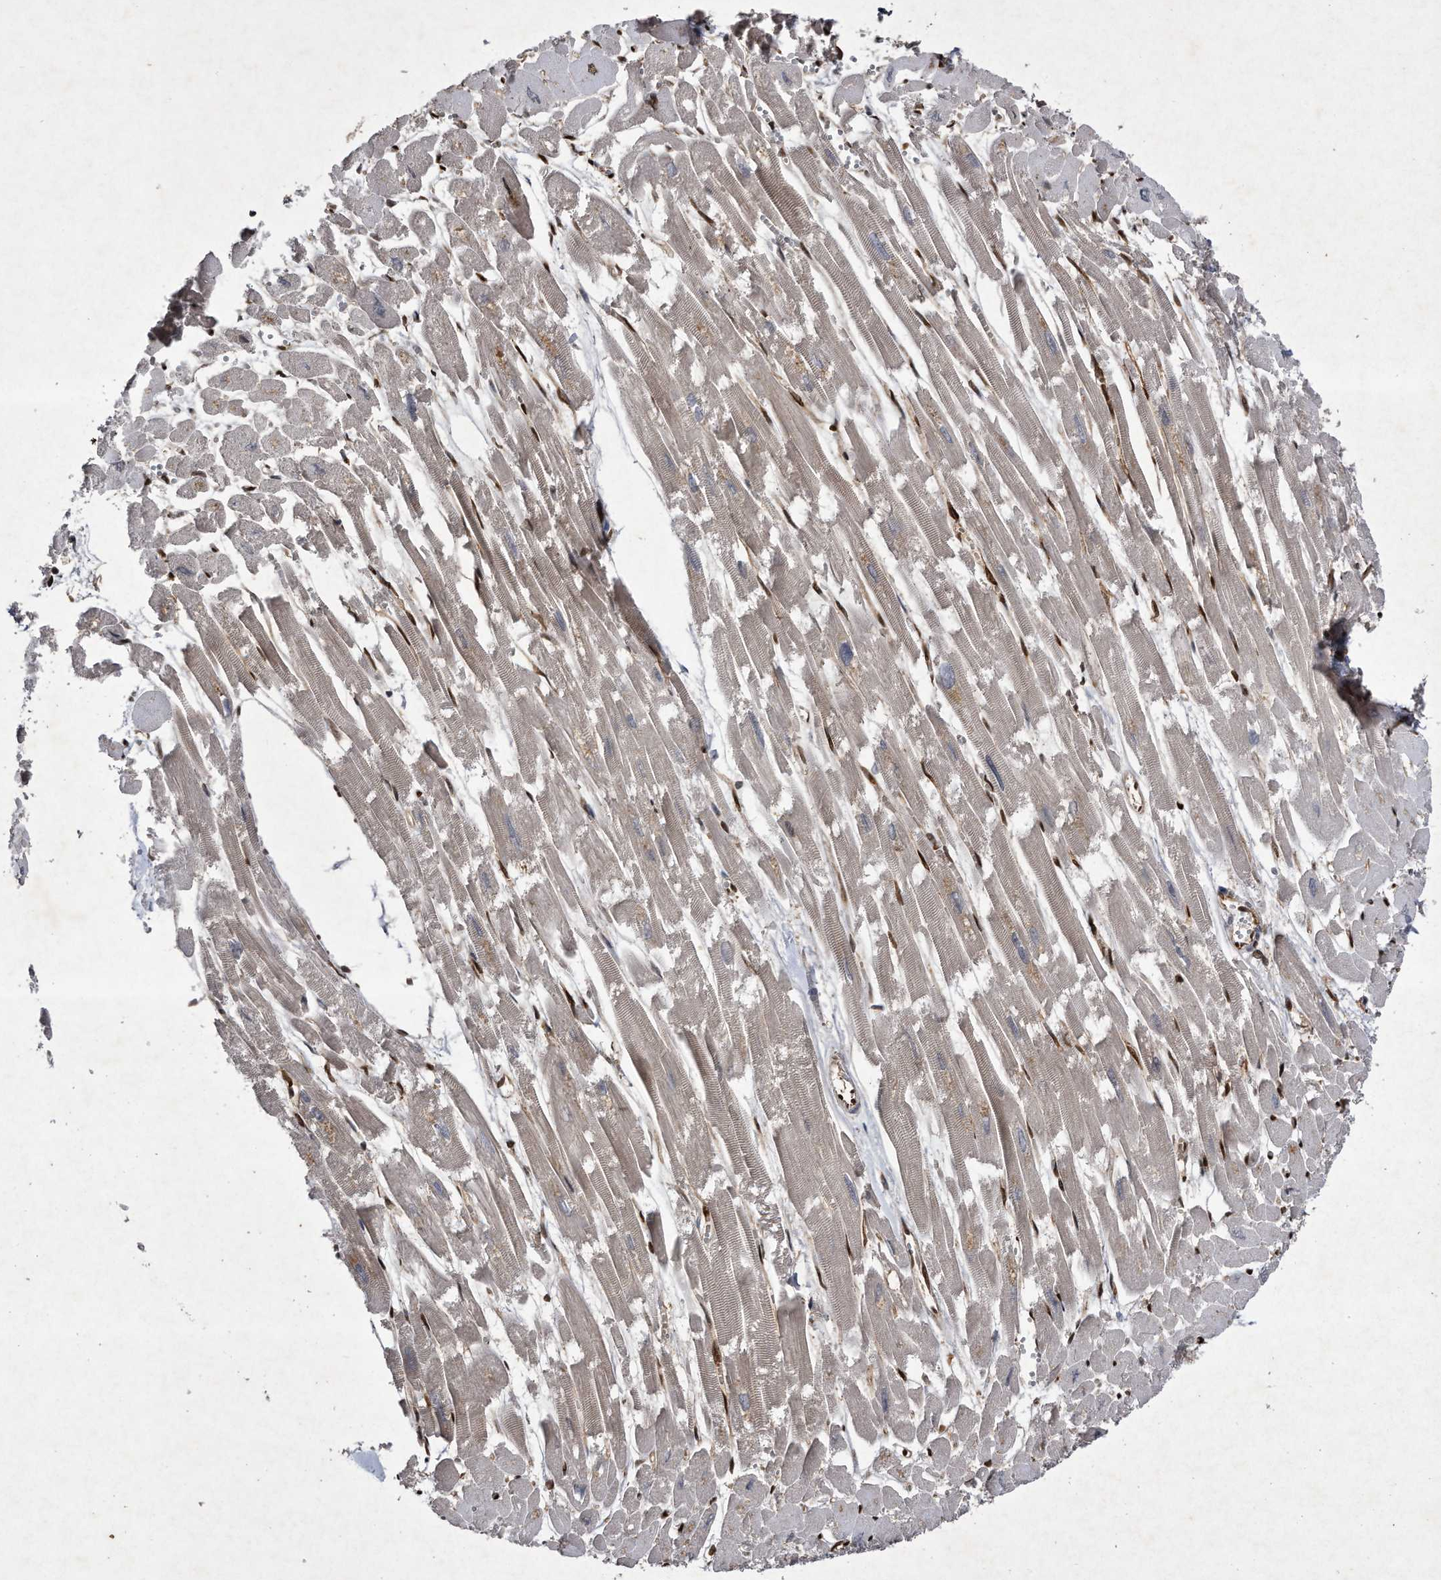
{"staining": {"intensity": "strong", "quantity": "<25%", "location": "cytoplasmic/membranous,nuclear"}, "tissue": "heart muscle", "cell_type": "Cardiomyocytes", "image_type": "normal", "snomed": [{"axis": "morphology", "description": "Normal tissue, NOS"}, {"axis": "topography", "description": "Heart"}], "caption": "Heart muscle stained for a protein (brown) reveals strong cytoplasmic/membranous,nuclear positive positivity in approximately <25% of cardiomyocytes.", "gene": "RAD23B", "patient": {"sex": "male", "age": 54}}